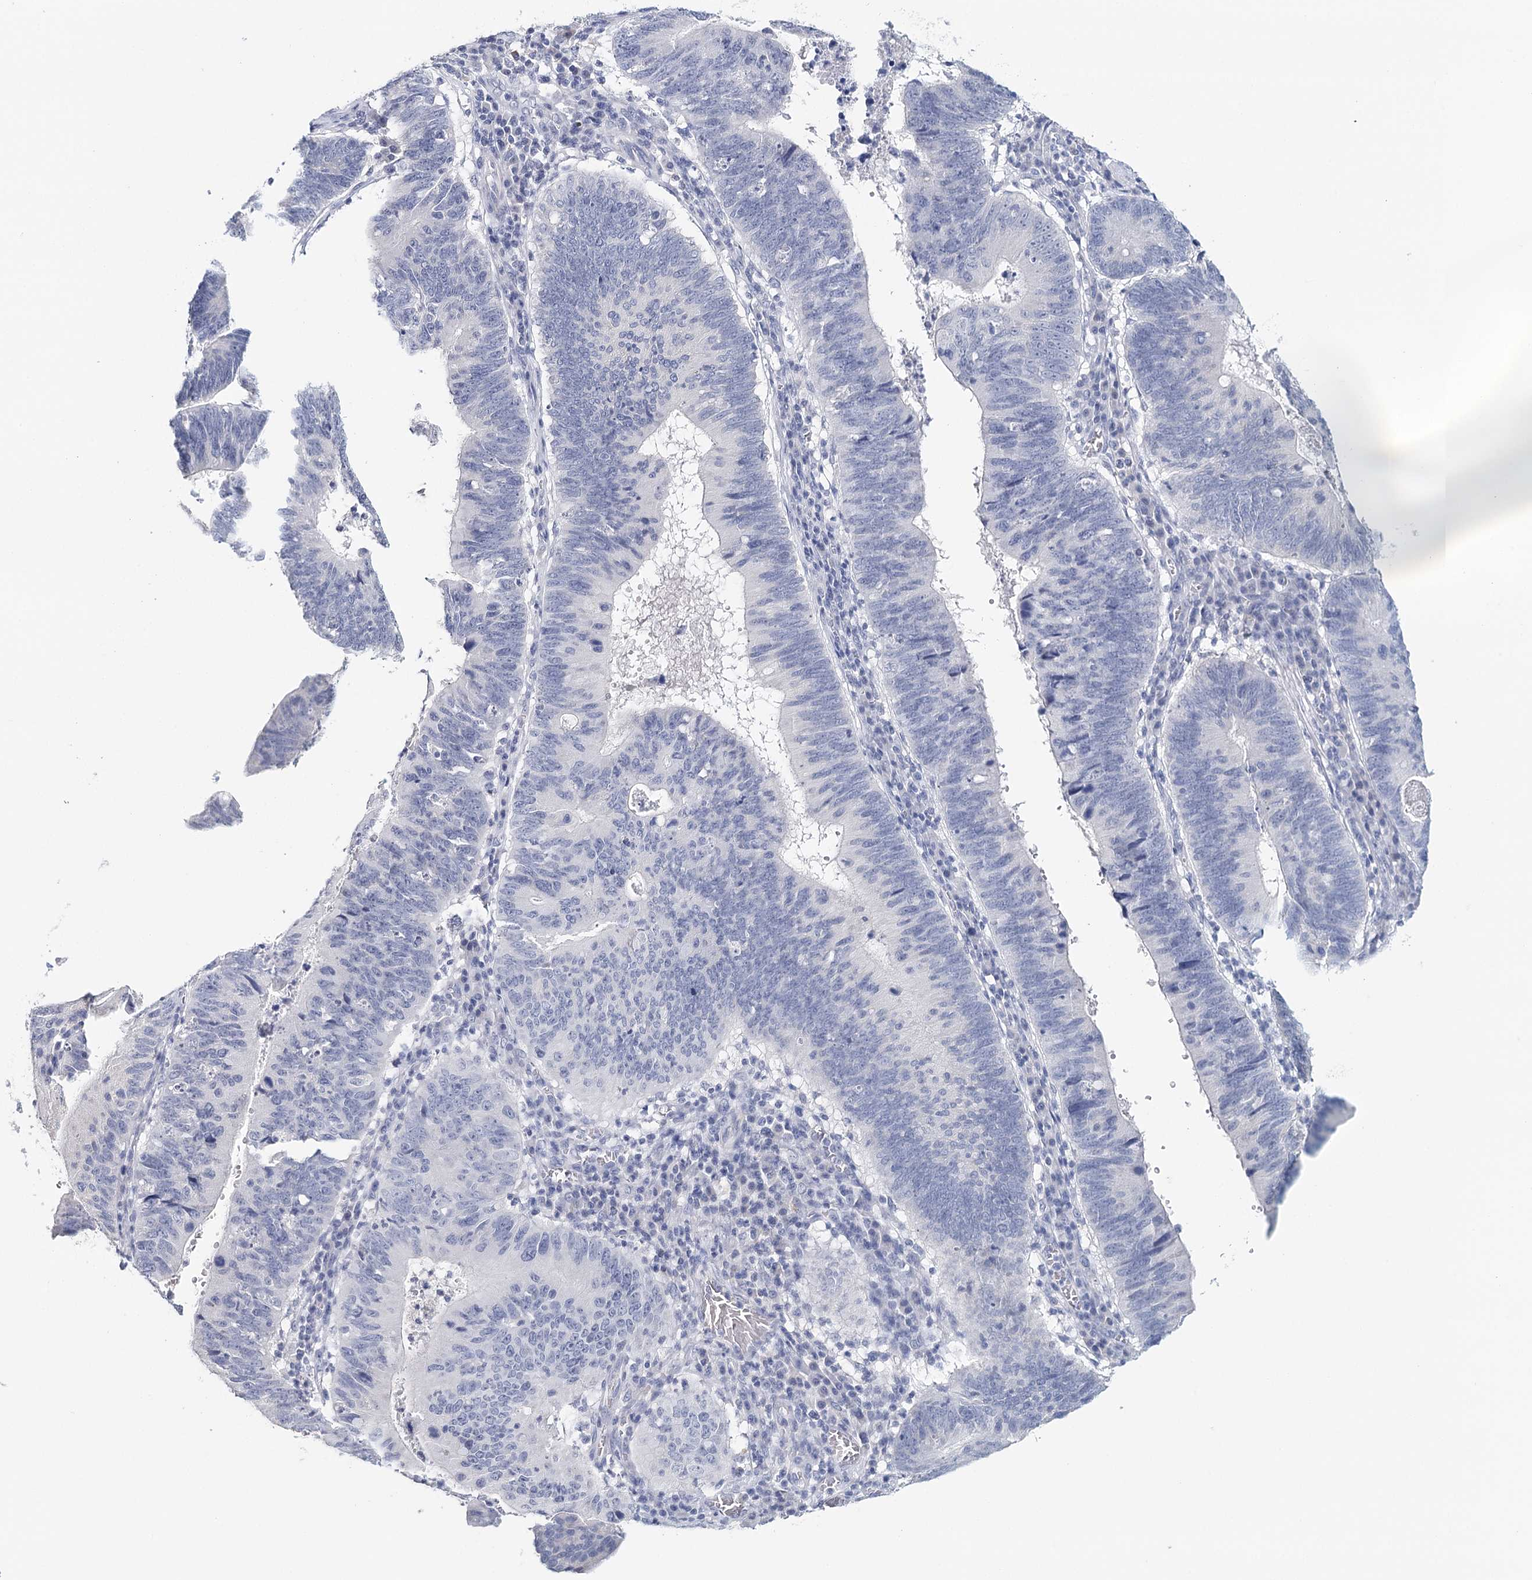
{"staining": {"intensity": "negative", "quantity": "none", "location": "none"}, "tissue": "stomach cancer", "cell_type": "Tumor cells", "image_type": "cancer", "snomed": [{"axis": "morphology", "description": "Adenocarcinoma, NOS"}, {"axis": "topography", "description": "Stomach"}], "caption": "There is no significant staining in tumor cells of adenocarcinoma (stomach).", "gene": "HSPA4L", "patient": {"sex": "male", "age": 59}}